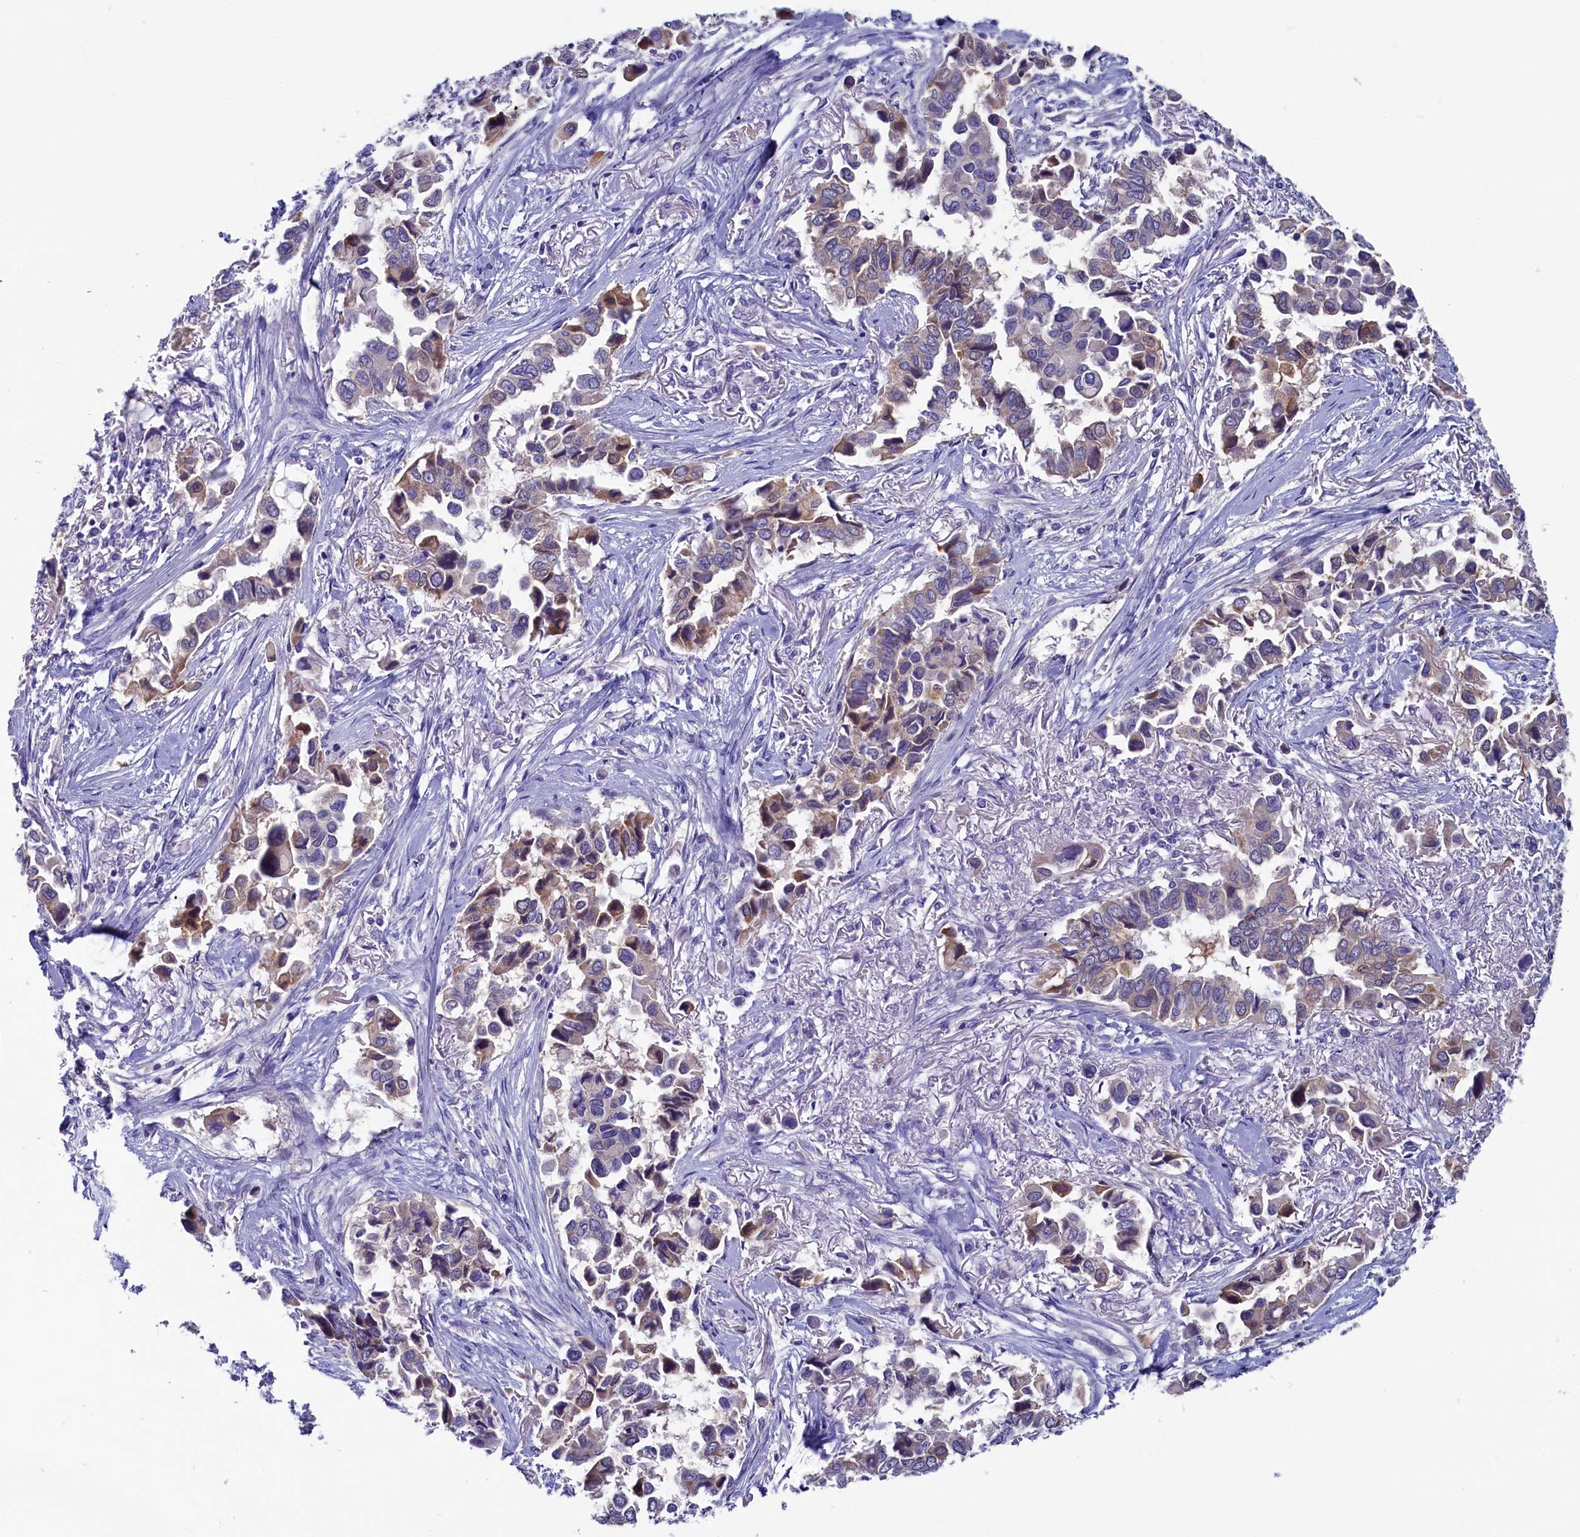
{"staining": {"intensity": "weak", "quantity": "<25%", "location": "cytoplasmic/membranous"}, "tissue": "lung cancer", "cell_type": "Tumor cells", "image_type": "cancer", "snomed": [{"axis": "morphology", "description": "Adenocarcinoma, NOS"}, {"axis": "topography", "description": "Lung"}], "caption": "Tumor cells show no significant protein expression in adenocarcinoma (lung).", "gene": "CIAPIN1", "patient": {"sex": "female", "age": 76}}